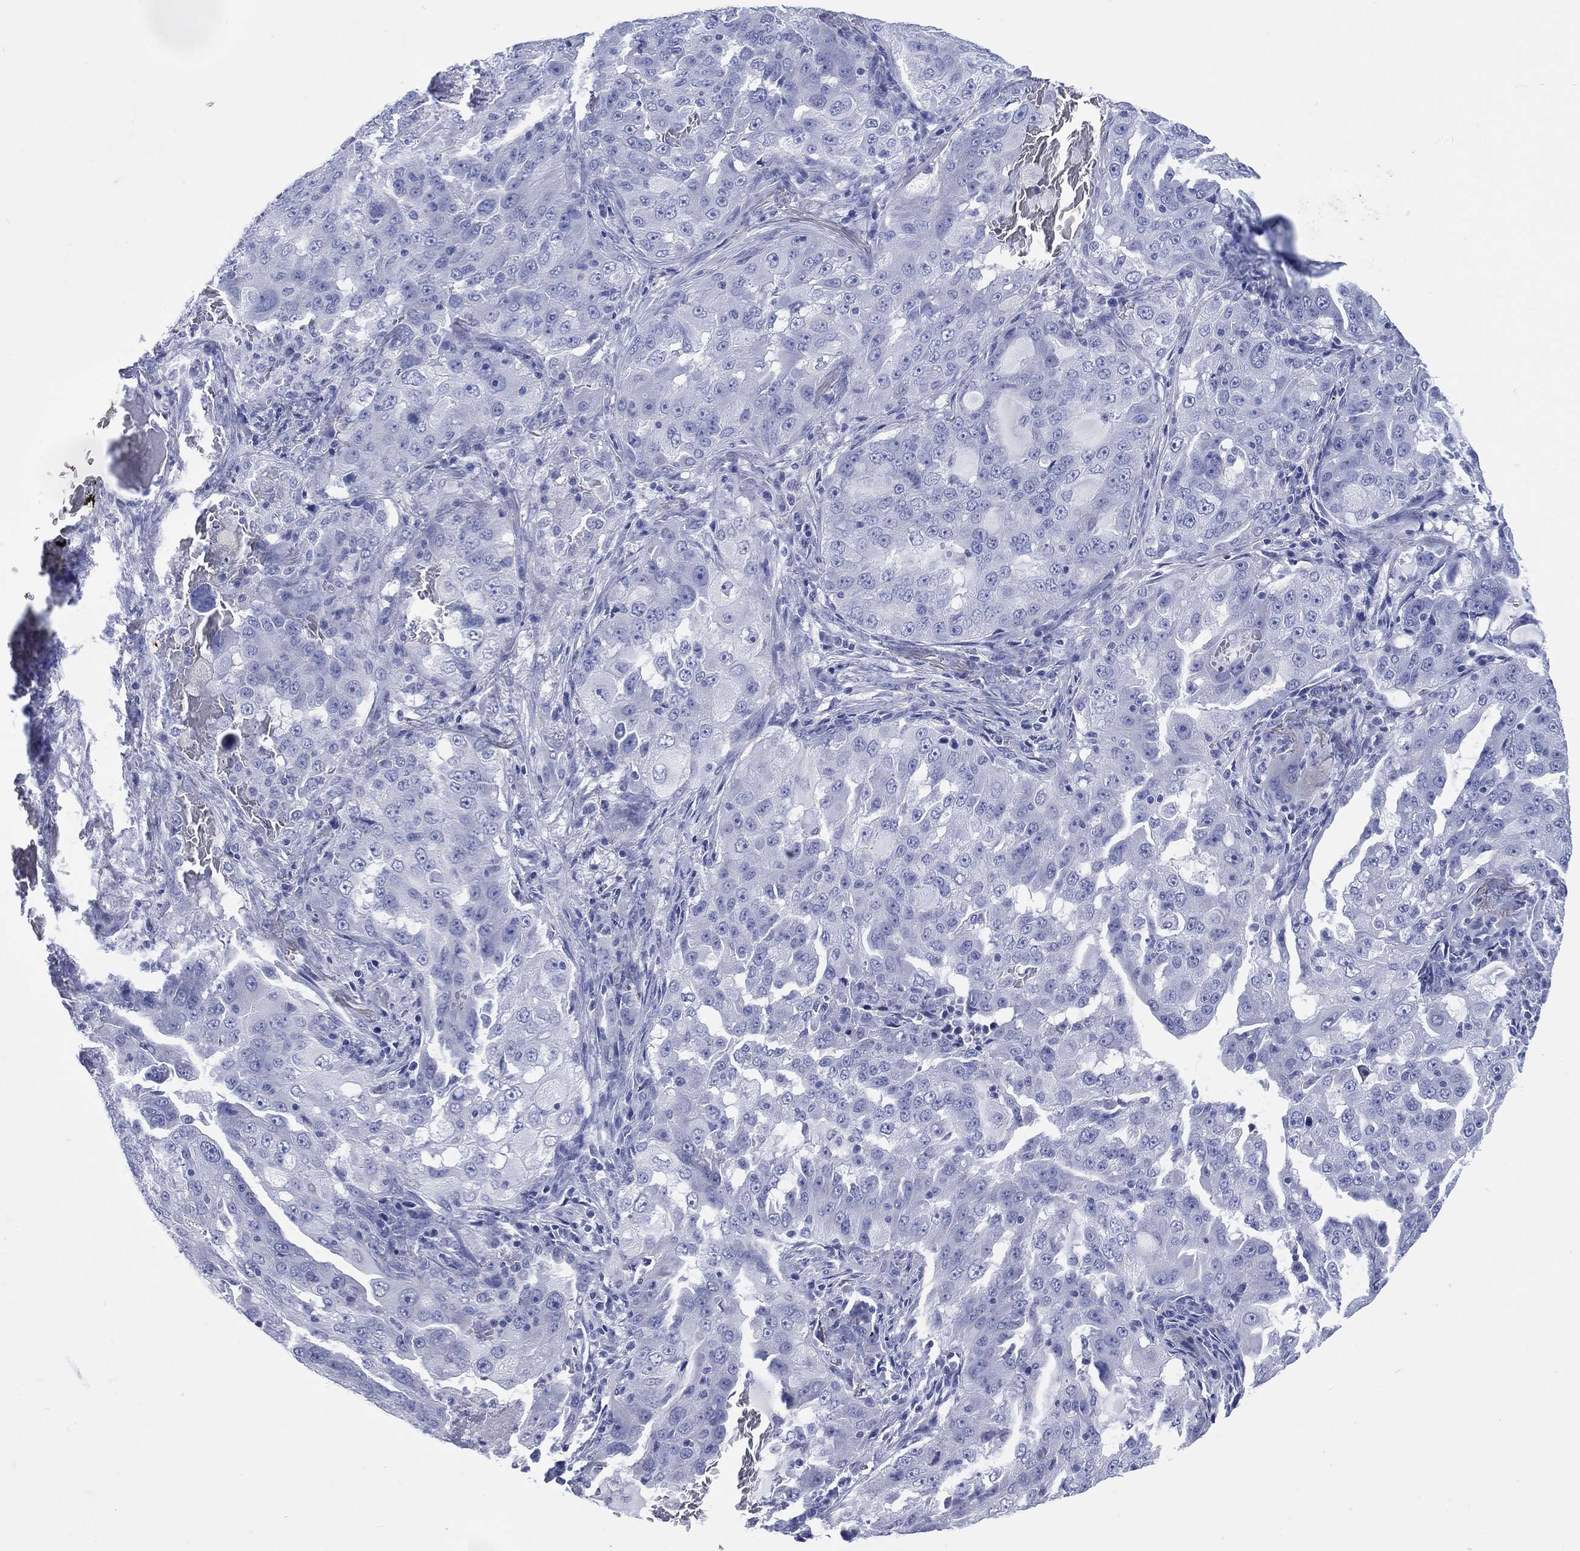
{"staining": {"intensity": "negative", "quantity": "none", "location": "none"}, "tissue": "lung cancer", "cell_type": "Tumor cells", "image_type": "cancer", "snomed": [{"axis": "morphology", "description": "Adenocarcinoma, NOS"}, {"axis": "topography", "description": "Lung"}], "caption": "Lung cancer (adenocarcinoma) was stained to show a protein in brown. There is no significant positivity in tumor cells.", "gene": "LRRD1", "patient": {"sex": "female", "age": 61}}